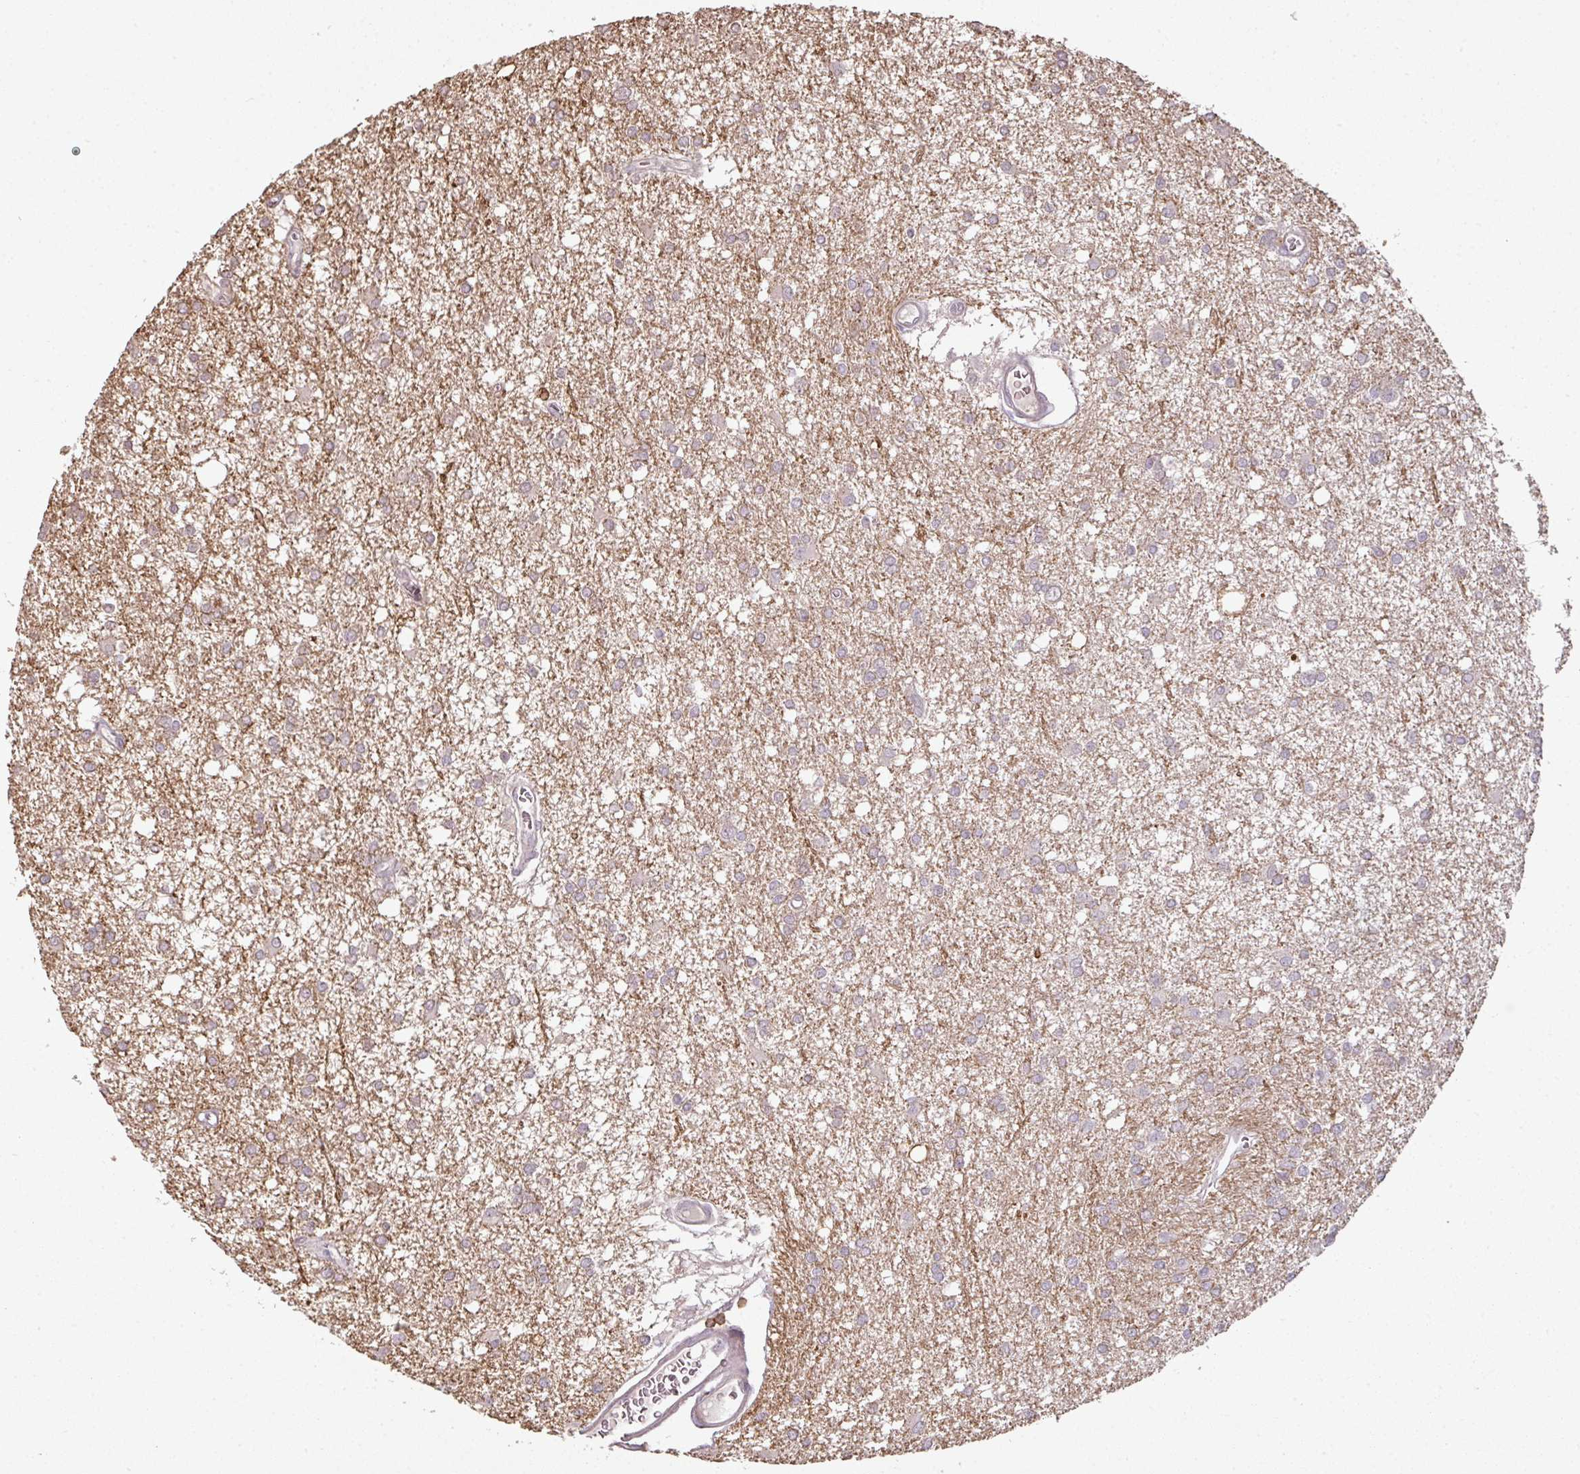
{"staining": {"intensity": "negative", "quantity": "none", "location": "none"}, "tissue": "glioma", "cell_type": "Tumor cells", "image_type": "cancer", "snomed": [{"axis": "morphology", "description": "Glioma, malignant, High grade"}, {"axis": "topography", "description": "Brain"}], "caption": "Glioma stained for a protein using immunohistochemistry (IHC) reveals no staining tumor cells.", "gene": "OLFML2B", "patient": {"sex": "male", "age": 48}}